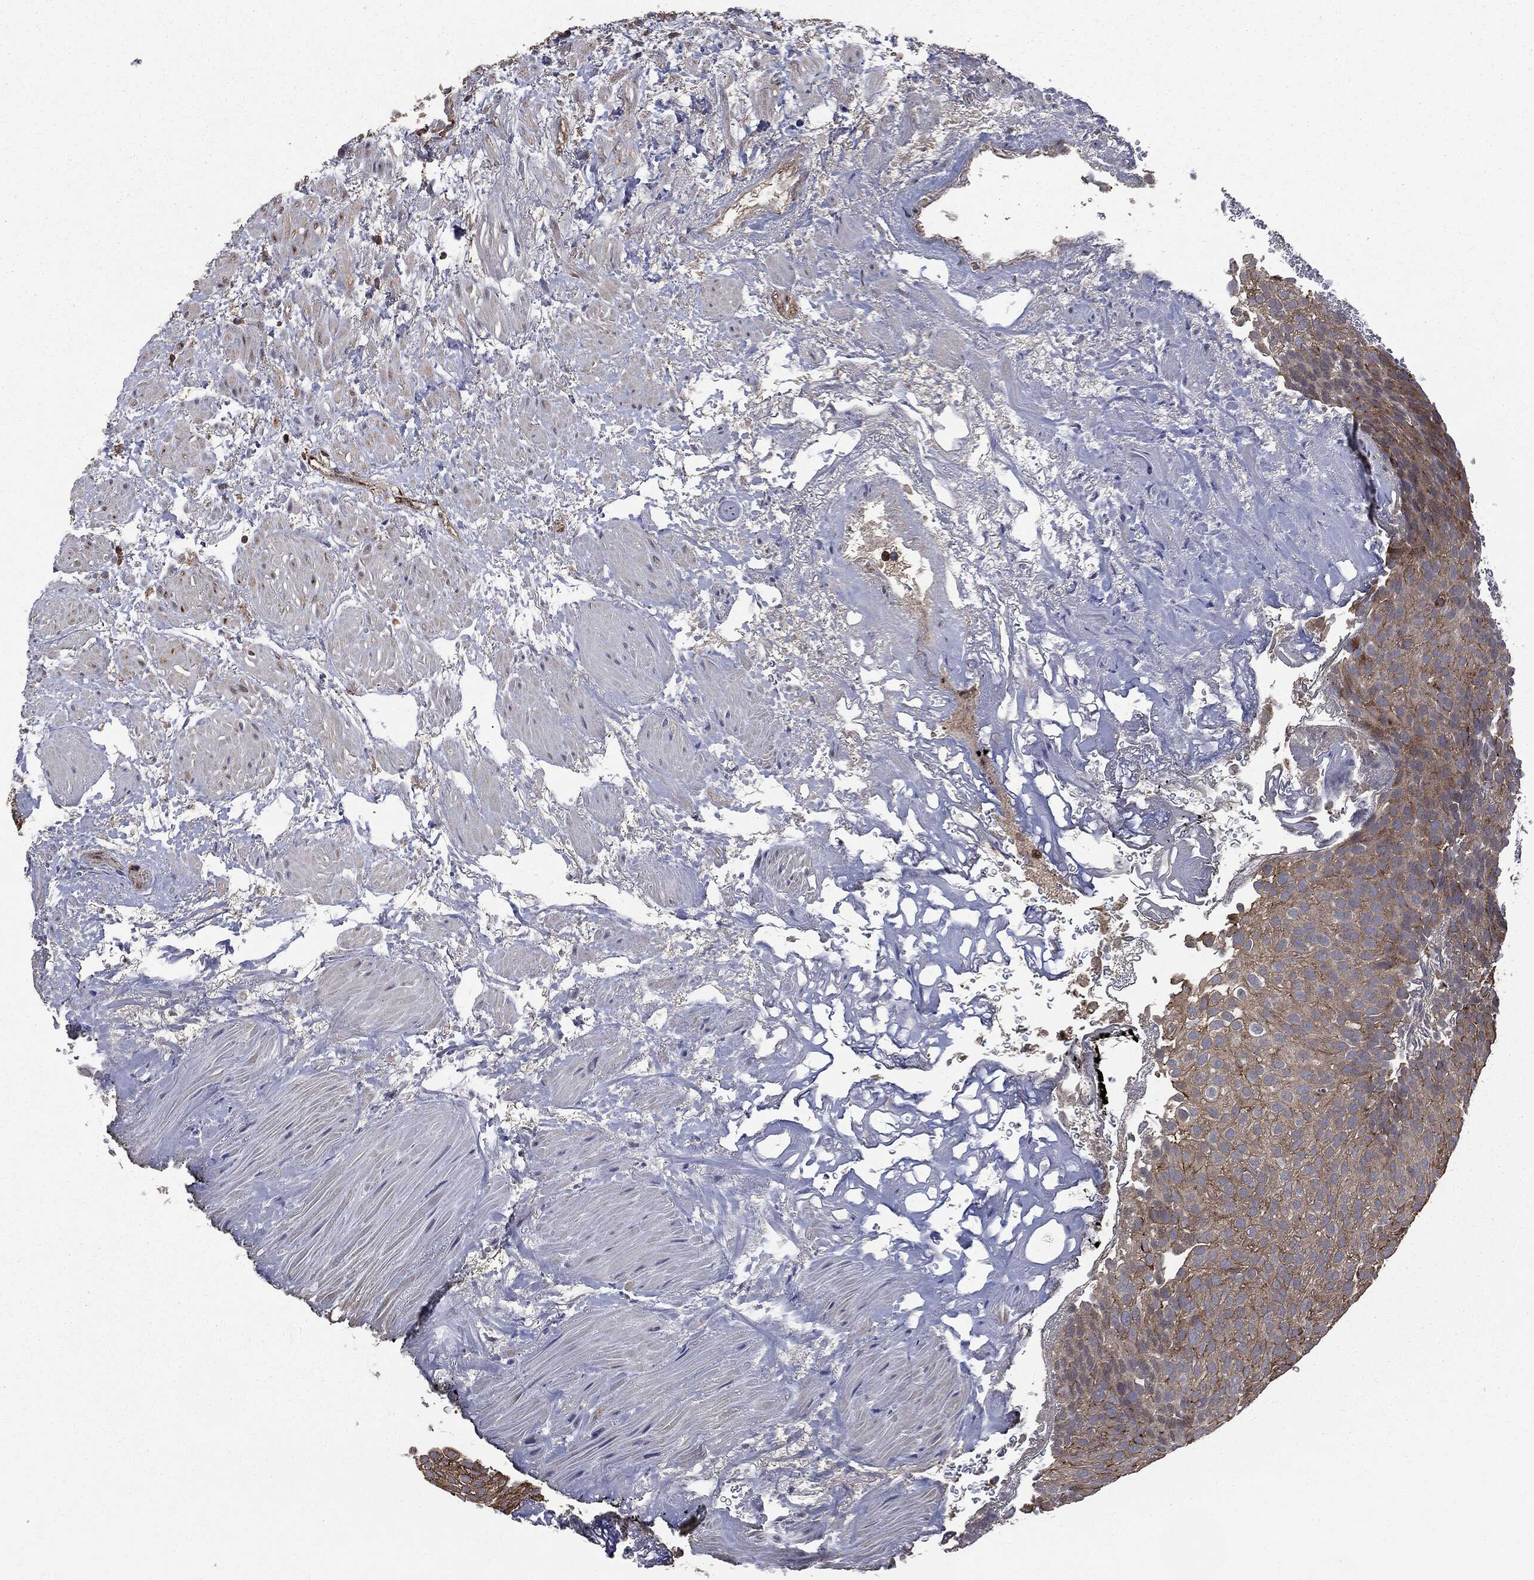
{"staining": {"intensity": "moderate", "quantity": "<25%", "location": "cytoplasmic/membranous"}, "tissue": "urothelial cancer", "cell_type": "Tumor cells", "image_type": "cancer", "snomed": [{"axis": "morphology", "description": "Urothelial carcinoma, Low grade"}, {"axis": "topography", "description": "Urinary bladder"}], "caption": "A brown stain highlights moderate cytoplasmic/membranous positivity of a protein in urothelial cancer tumor cells. The protein is stained brown, and the nuclei are stained in blue (DAB (3,3'-diaminobenzidine) IHC with brightfield microscopy, high magnification).", "gene": "PLOD3", "patient": {"sex": "male", "age": 78}}